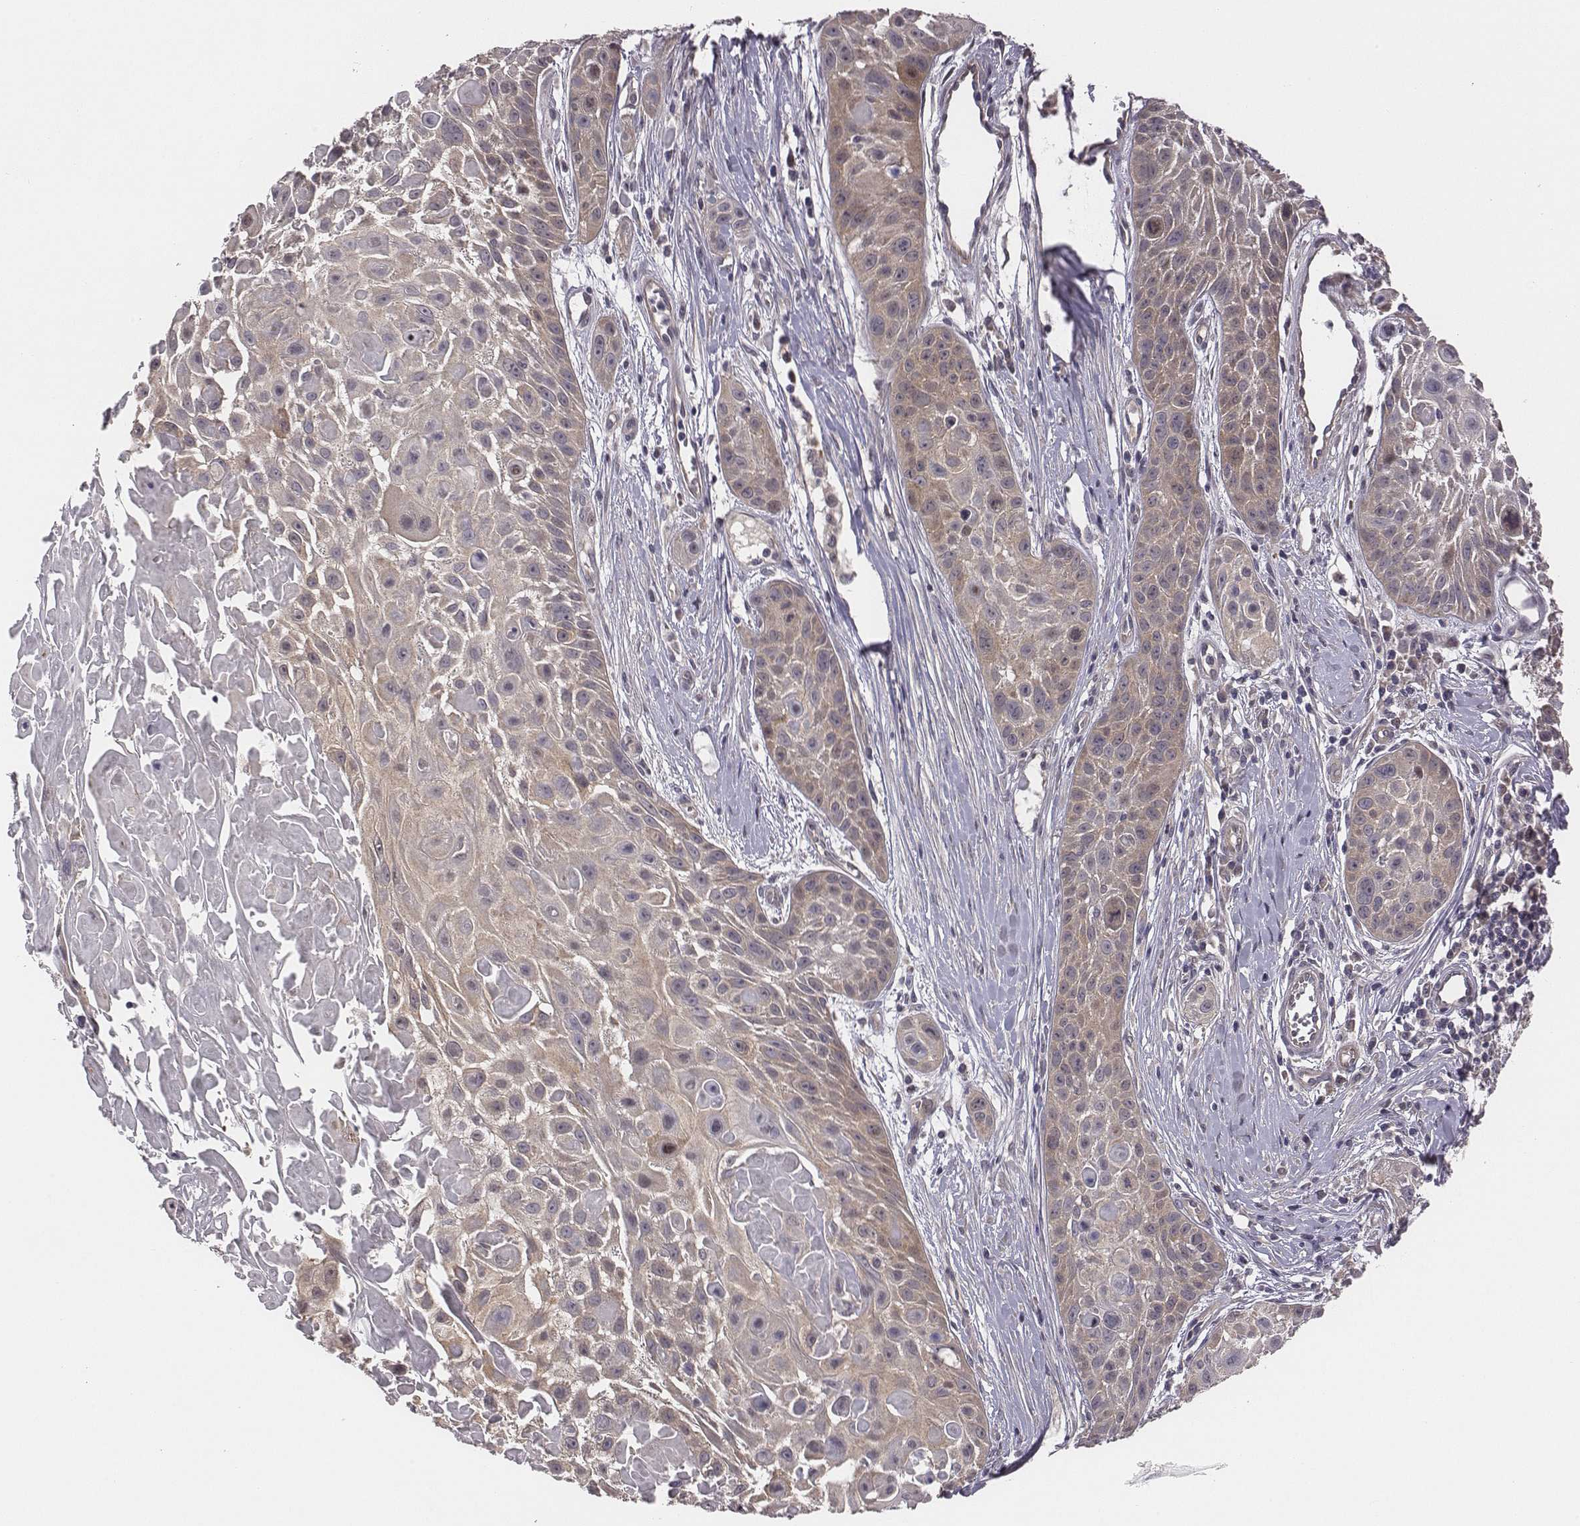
{"staining": {"intensity": "moderate", "quantity": ">75%", "location": "cytoplasmic/membranous"}, "tissue": "skin cancer", "cell_type": "Tumor cells", "image_type": "cancer", "snomed": [{"axis": "morphology", "description": "Squamous cell carcinoma, NOS"}, {"axis": "topography", "description": "Skin"}, {"axis": "topography", "description": "Anal"}], "caption": "About >75% of tumor cells in skin squamous cell carcinoma display moderate cytoplasmic/membranous protein positivity as visualized by brown immunohistochemical staining.", "gene": "SMURF2", "patient": {"sex": "female", "age": 75}}